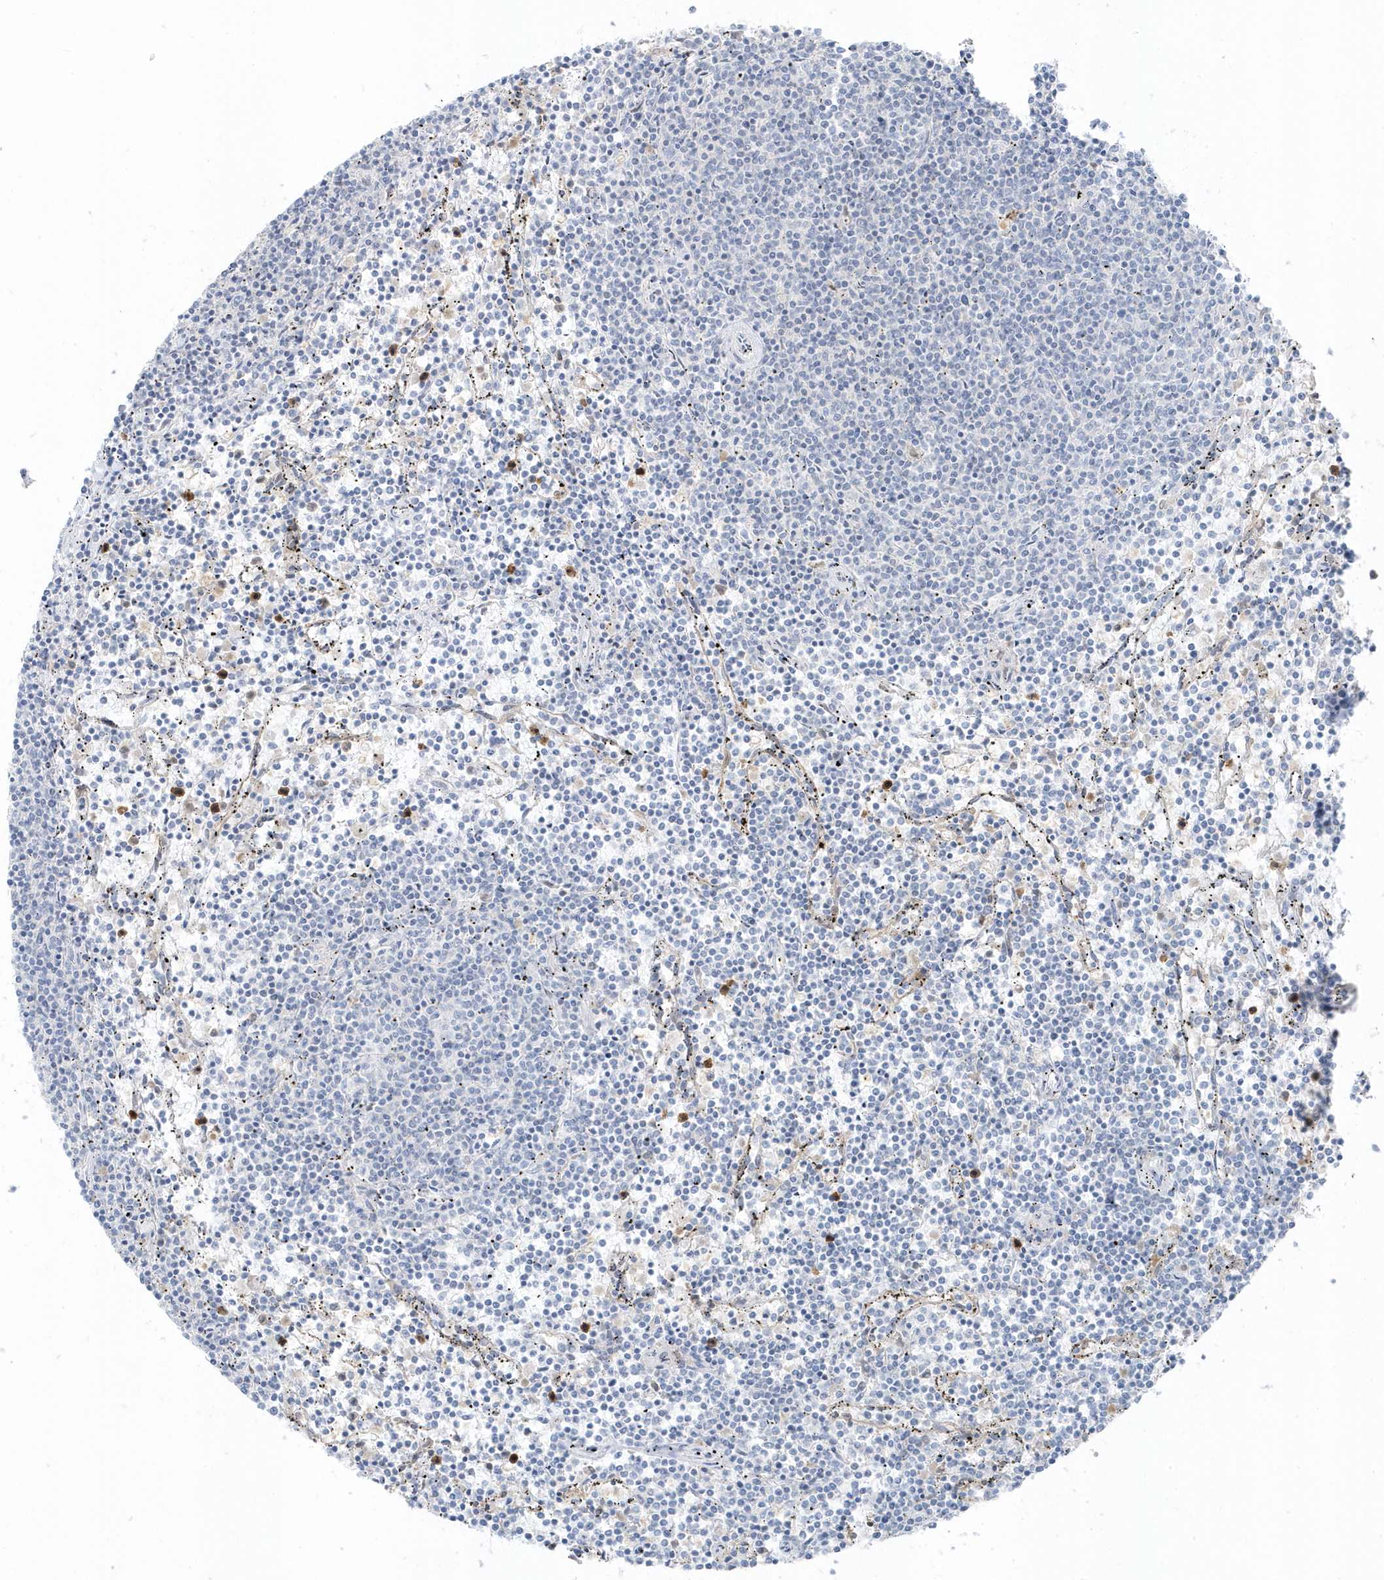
{"staining": {"intensity": "negative", "quantity": "none", "location": "none"}, "tissue": "lymphoma", "cell_type": "Tumor cells", "image_type": "cancer", "snomed": [{"axis": "morphology", "description": "Malignant lymphoma, non-Hodgkin's type, Low grade"}, {"axis": "topography", "description": "Spleen"}], "caption": "Histopathology image shows no protein positivity in tumor cells of lymphoma tissue. (Brightfield microscopy of DAB IHC at high magnification).", "gene": "SMIM34", "patient": {"sex": "female", "age": 50}}